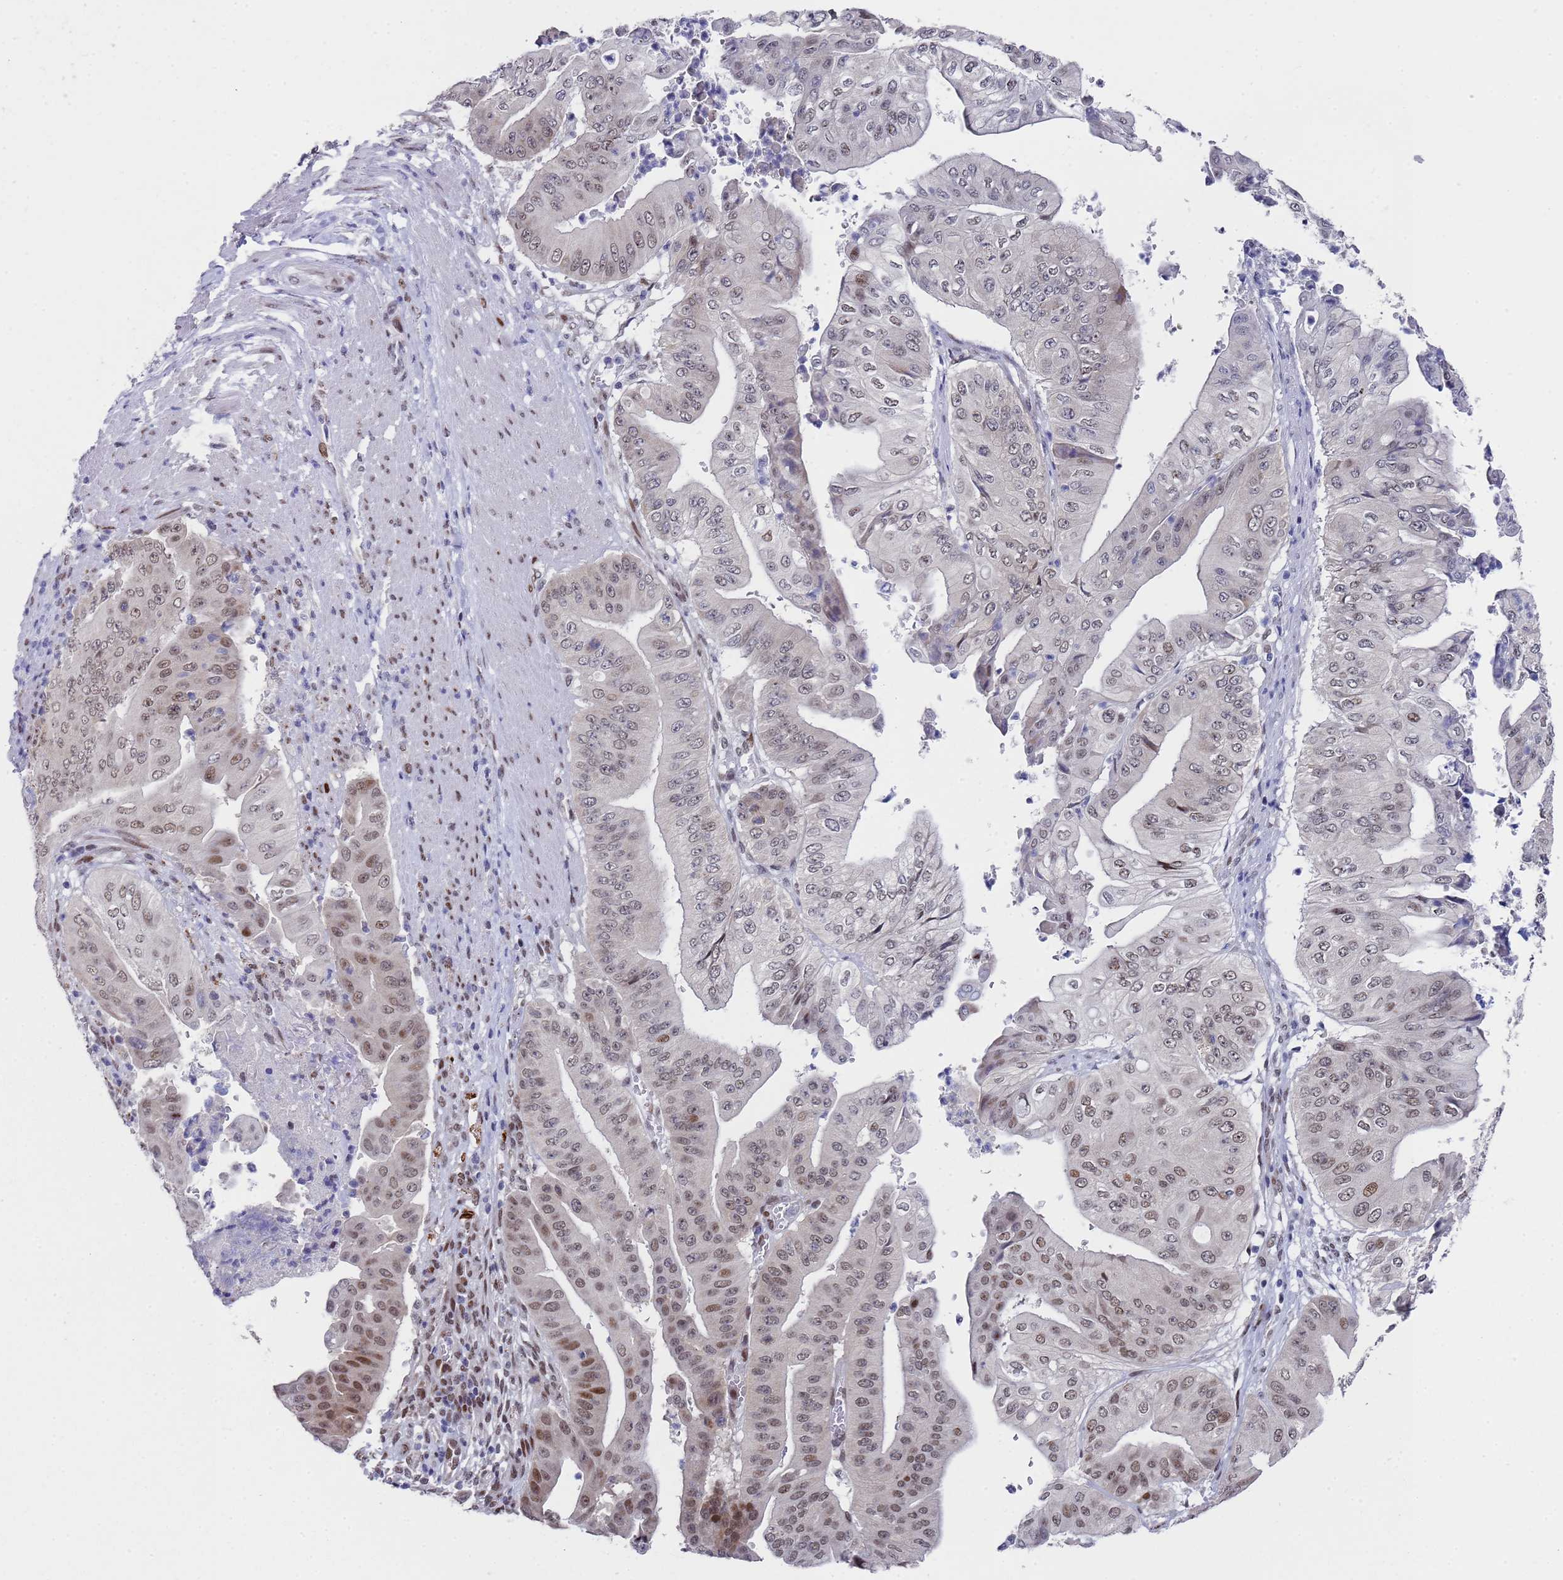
{"staining": {"intensity": "moderate", "quantity": "25%-75%", "location": "nuclear"}, "tissue": "pancreatic cancer", "cell_type": "Tumor cells", "image_type": "cancer", "snomed": [{"axis": "morphology", "description": "Adenocarcinoma, NOS"}, {"axis": "topography", "description": "Pancreas"}], "caption": "Protein expression analysis of human pancreatic cancer (adenocarcinoma) reveals moderate nuclear expression in approximately 25%-75% of tumor cells.", "gene": "COPS6", "patient": {"sex": "female", "age": 77}}